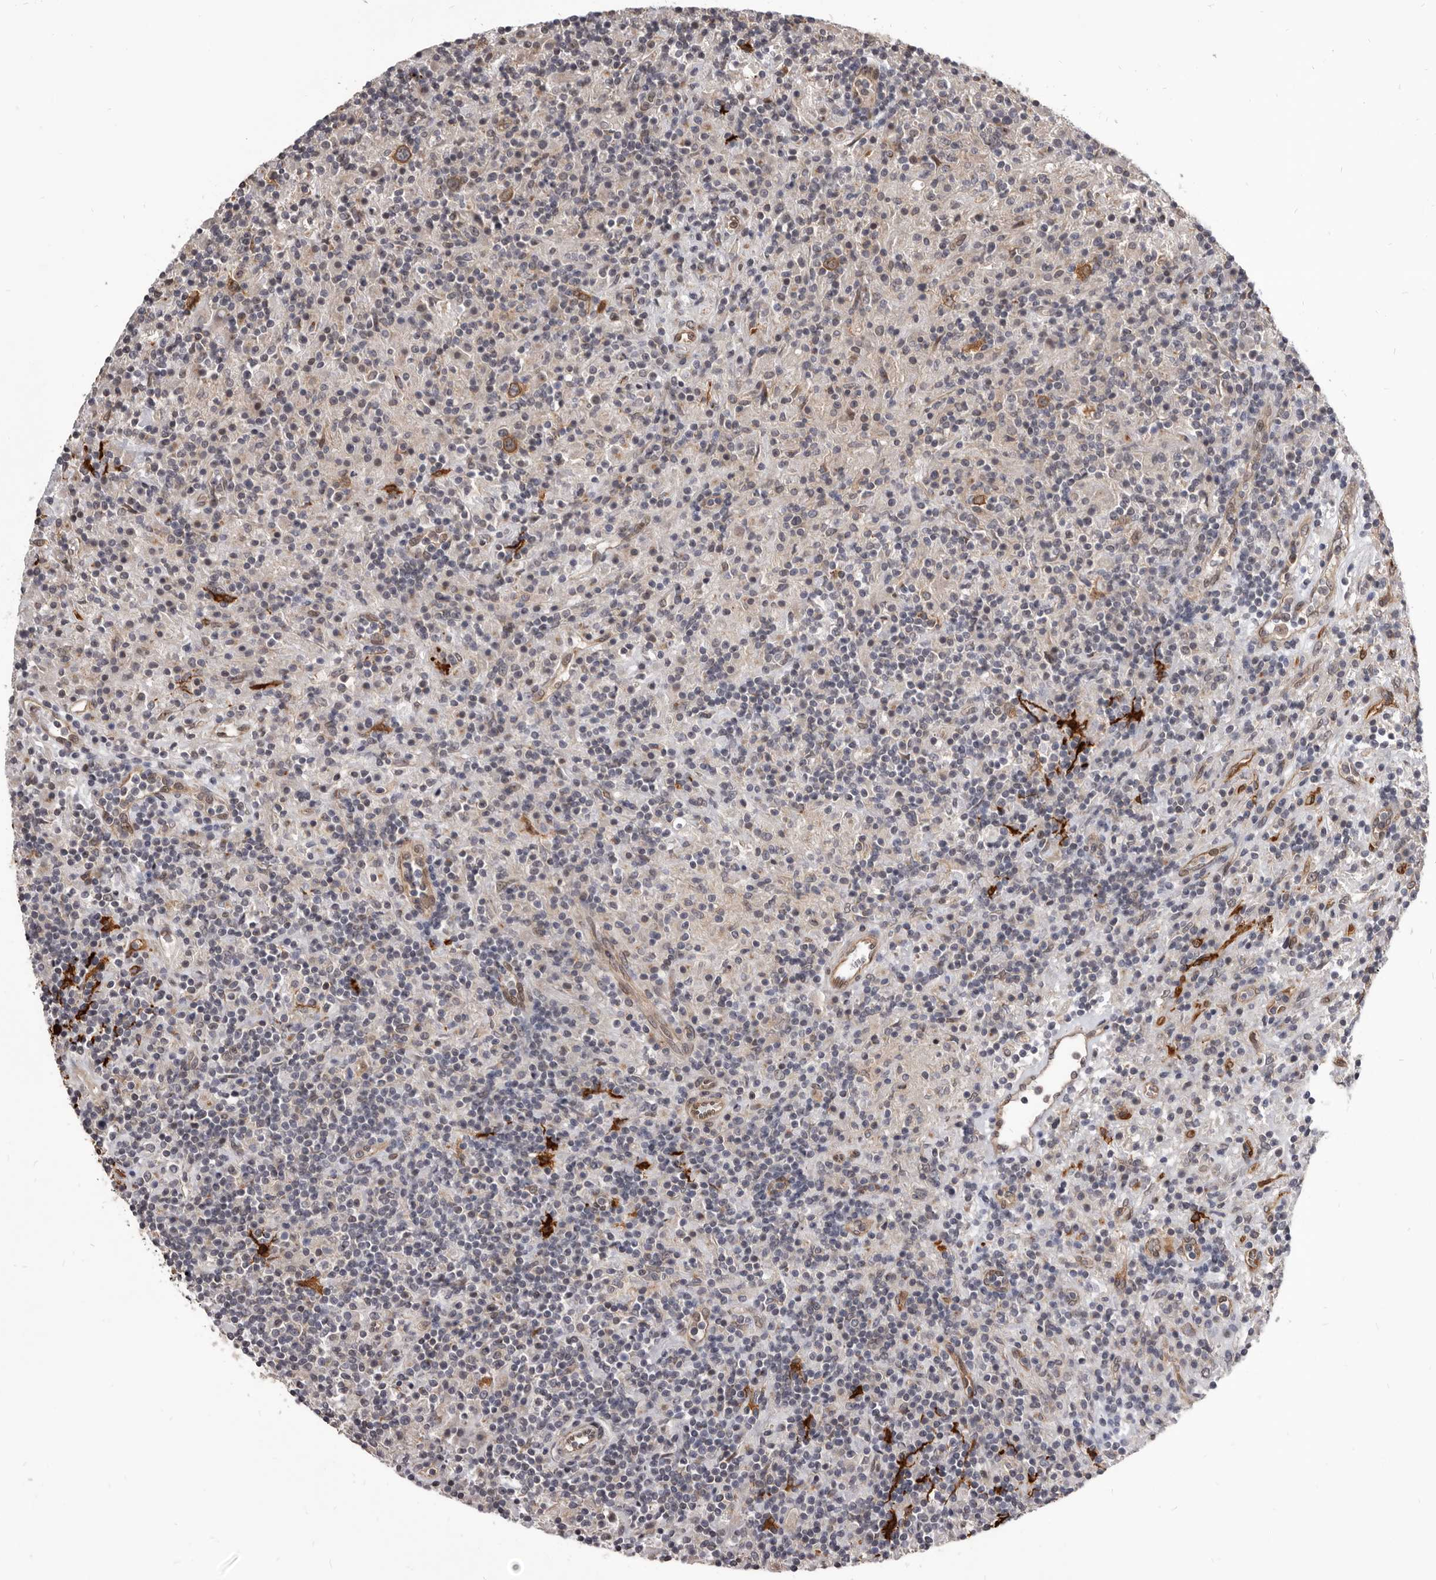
{"staining": {"intensity": "moderate", "quantity": ">75%", "location": "cytoplasmic/membranous"}, "tissue": "lymphoma", "cell_type": "Tumor cells", "image_type": "cancer", "snomed": [{"axis": "morphology", "description": "Hodgkin's disease, NOS"}, {"axis": "topography", "description": "Lymph node"}], "caption": "Immunohistochemical staining of human lymphoma shows medium levels of moderate cytoplasmic/membranous expression in about >75% of tumor cells.", "gene": "ADAMTS20", "patient": {"sex": "male", "age": 70}}